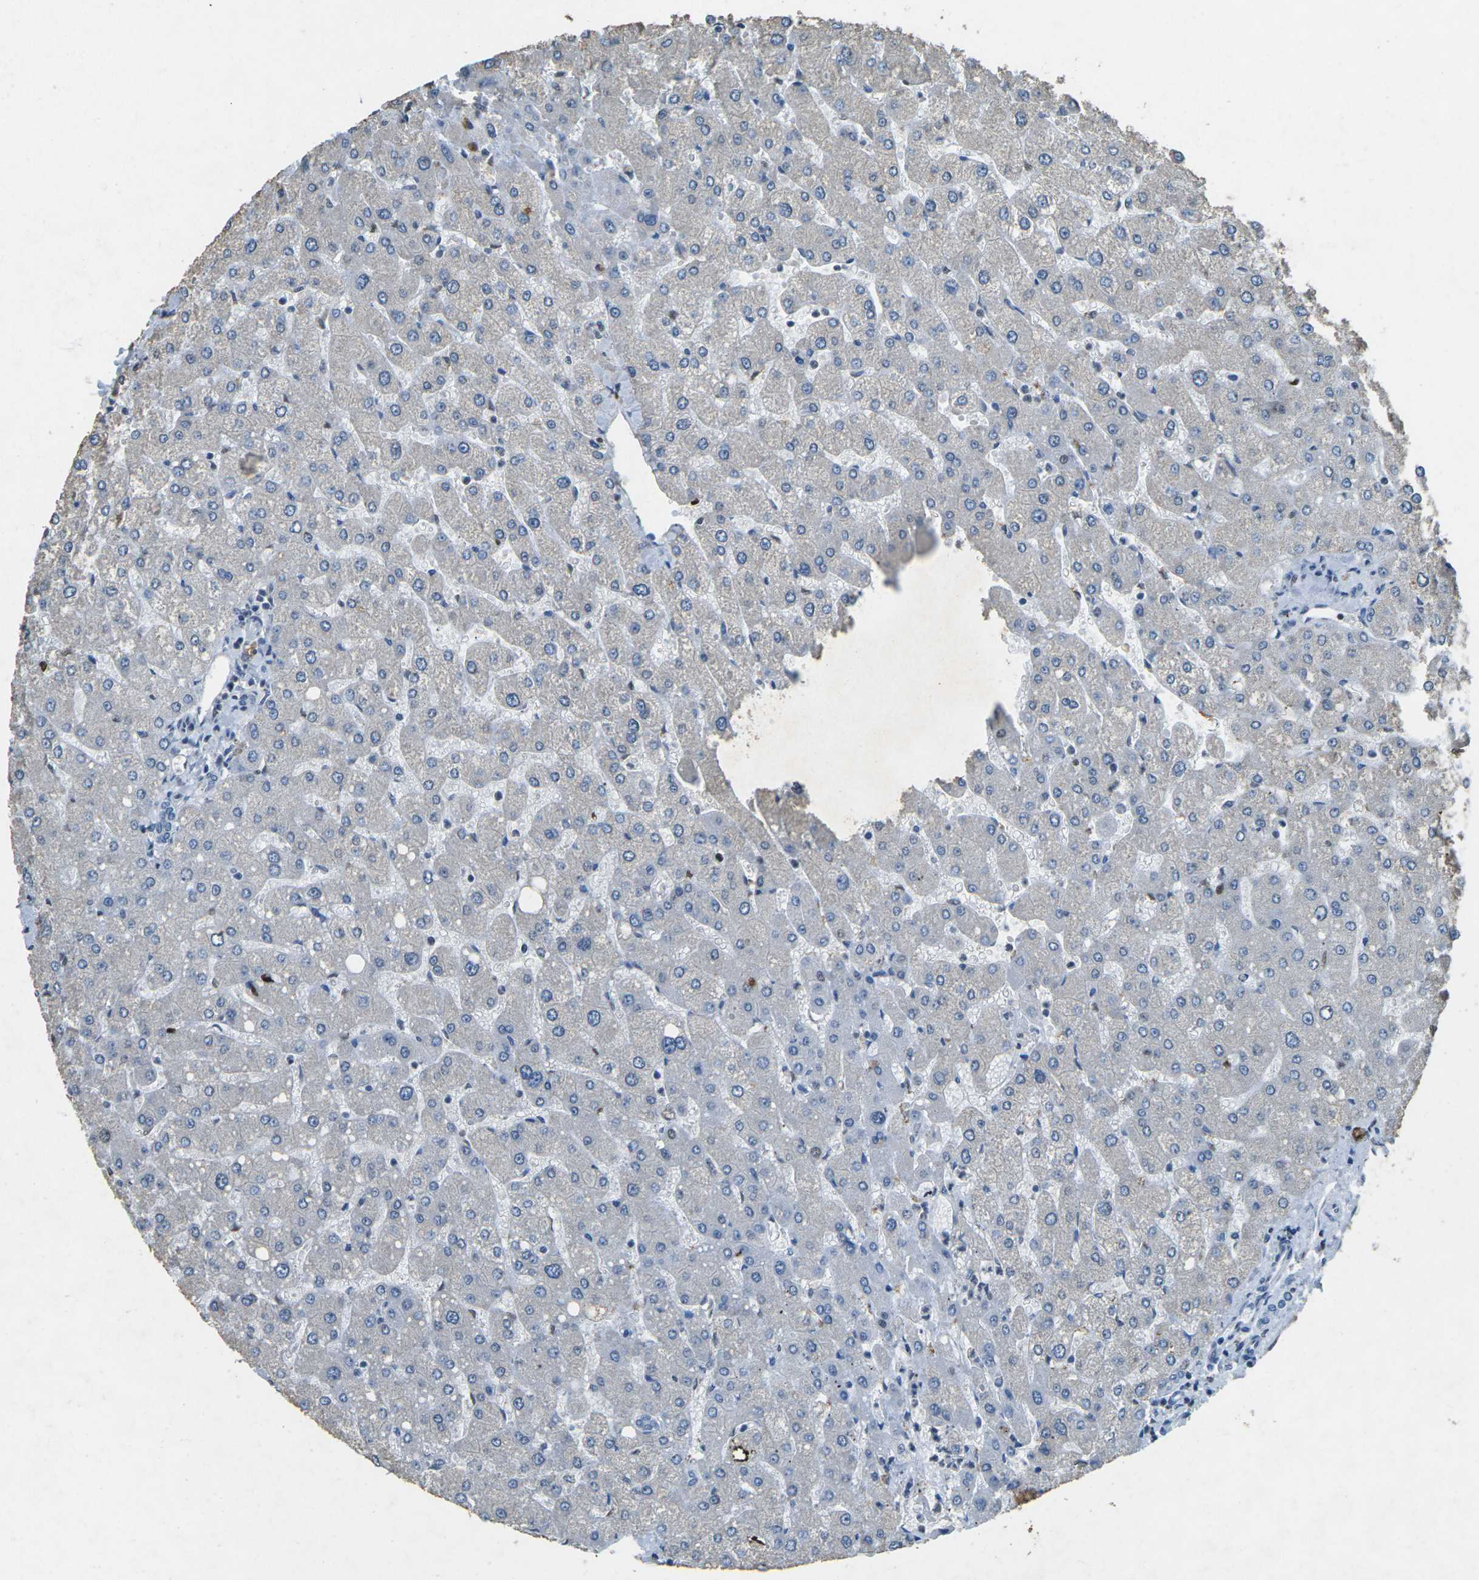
{"staining": {"intensity": "negative", "quantity": "none", "location": "none"}, "tissue": "liver", "cell_type": "Cholangiocytes", "image_type": "normal", "snomed": [{"axis": "morphology", "description": "Normal tissue, NOS"}, {"axis": "topography", "description": "Liver"}], "caption": "Liver stained for a protein using immunohistochemistry reveals no positivity cholangiocytes.", "gene": "RB1", "patient": {"sex": "male", "age": 55}}